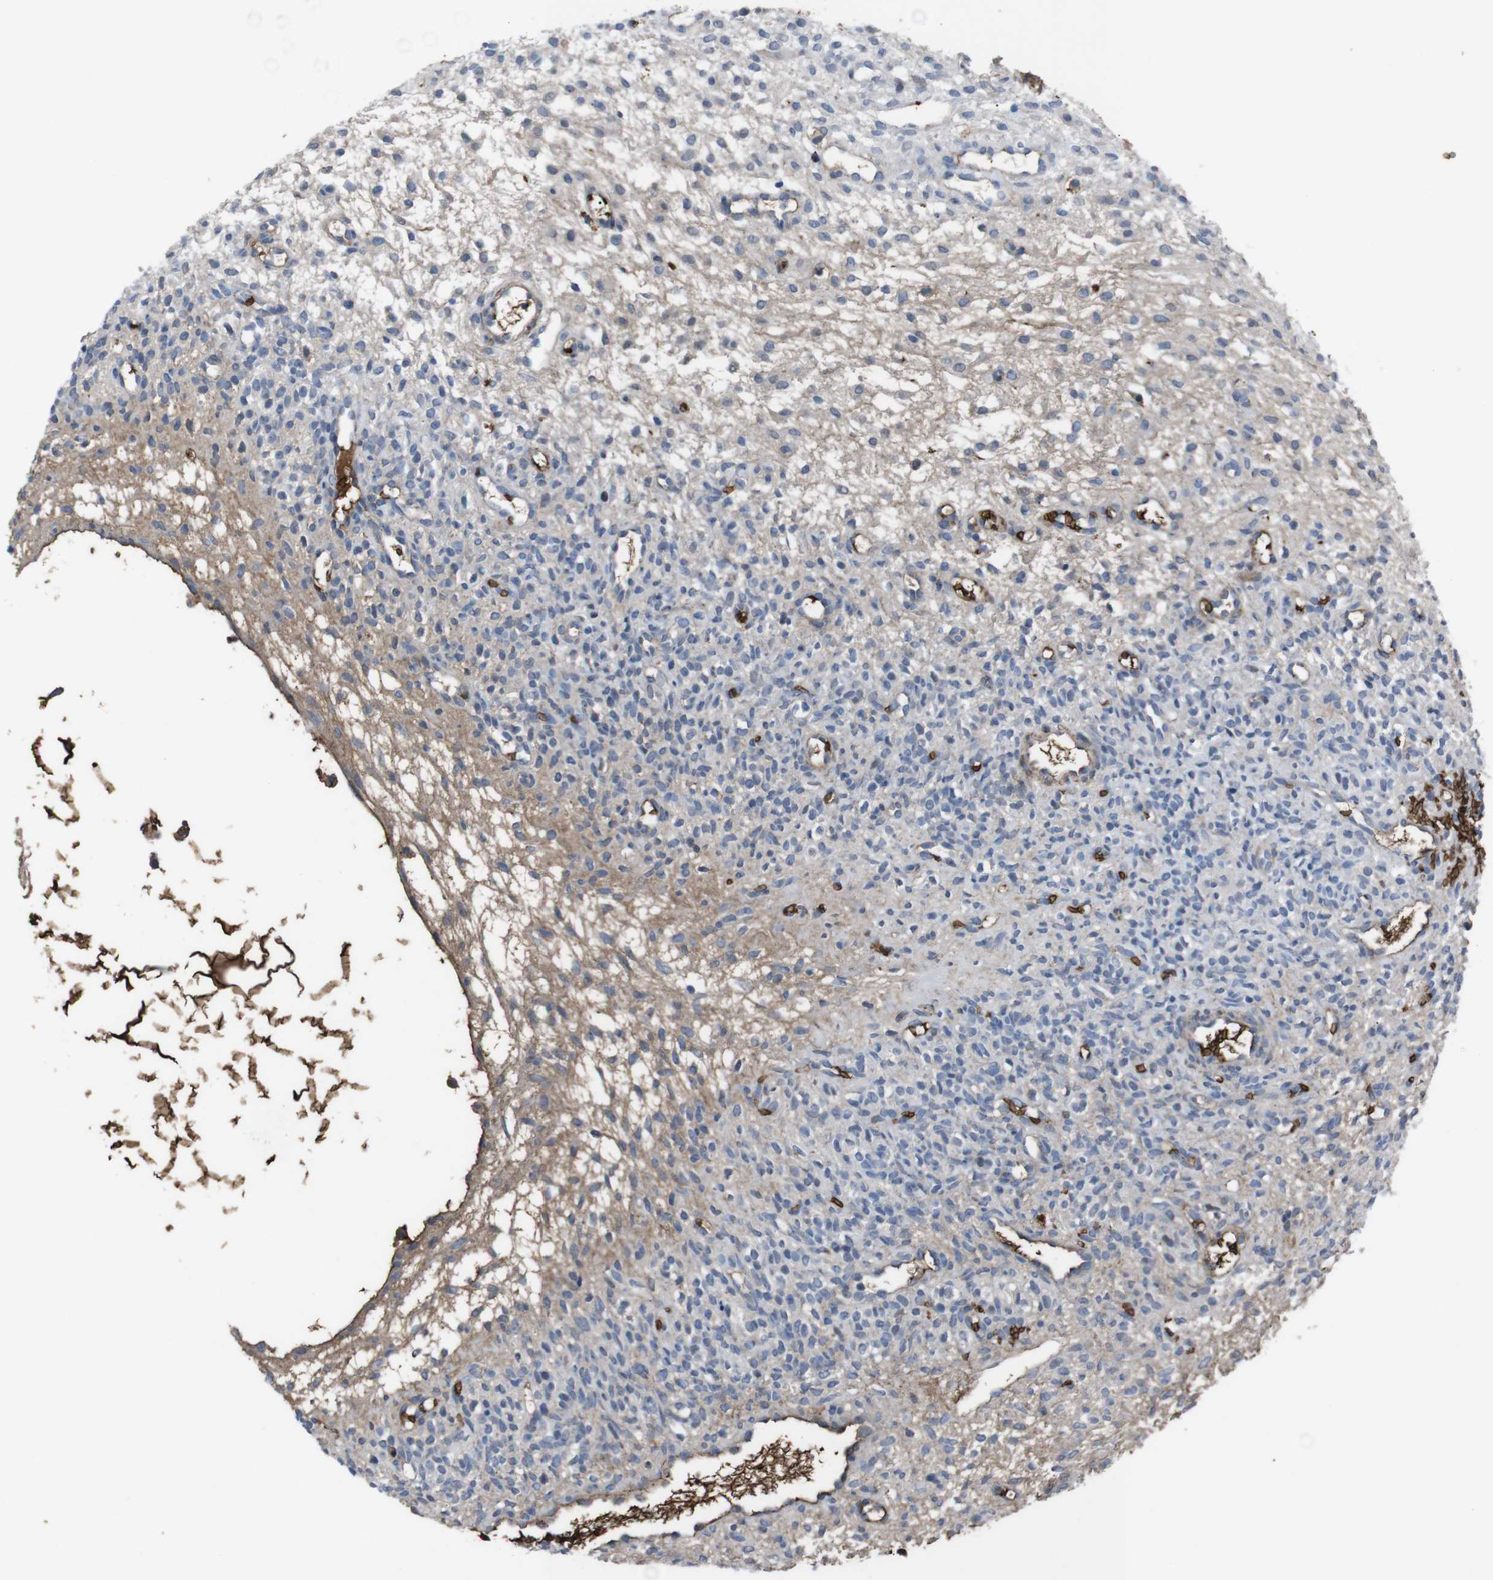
{"staining": {"intensity": "weak", "quantity": "25%-75%", "location": "cytoplasmic/membranous"}, "tissue": "ovary", "cell_type": "Ovarian stroma cells", "image_type": "normal", "snomed": [{"axis": "morphology", "description": "Normal tissue, NOS"}, {"axis": "morphology", "description": "Cyst, NOS"}, {"axis": "topography", "description": "Ovary"}], "caption": "DAB (3,3'-diaminobenzidine) immunohistochemical staining of benign ovary exhibits weak cytoplasmic/membranous protein staining in about 25%-75% of ovarian stroma cells.", "gene": "SPTB", "patient": {"sex": "female", "age": 18}}